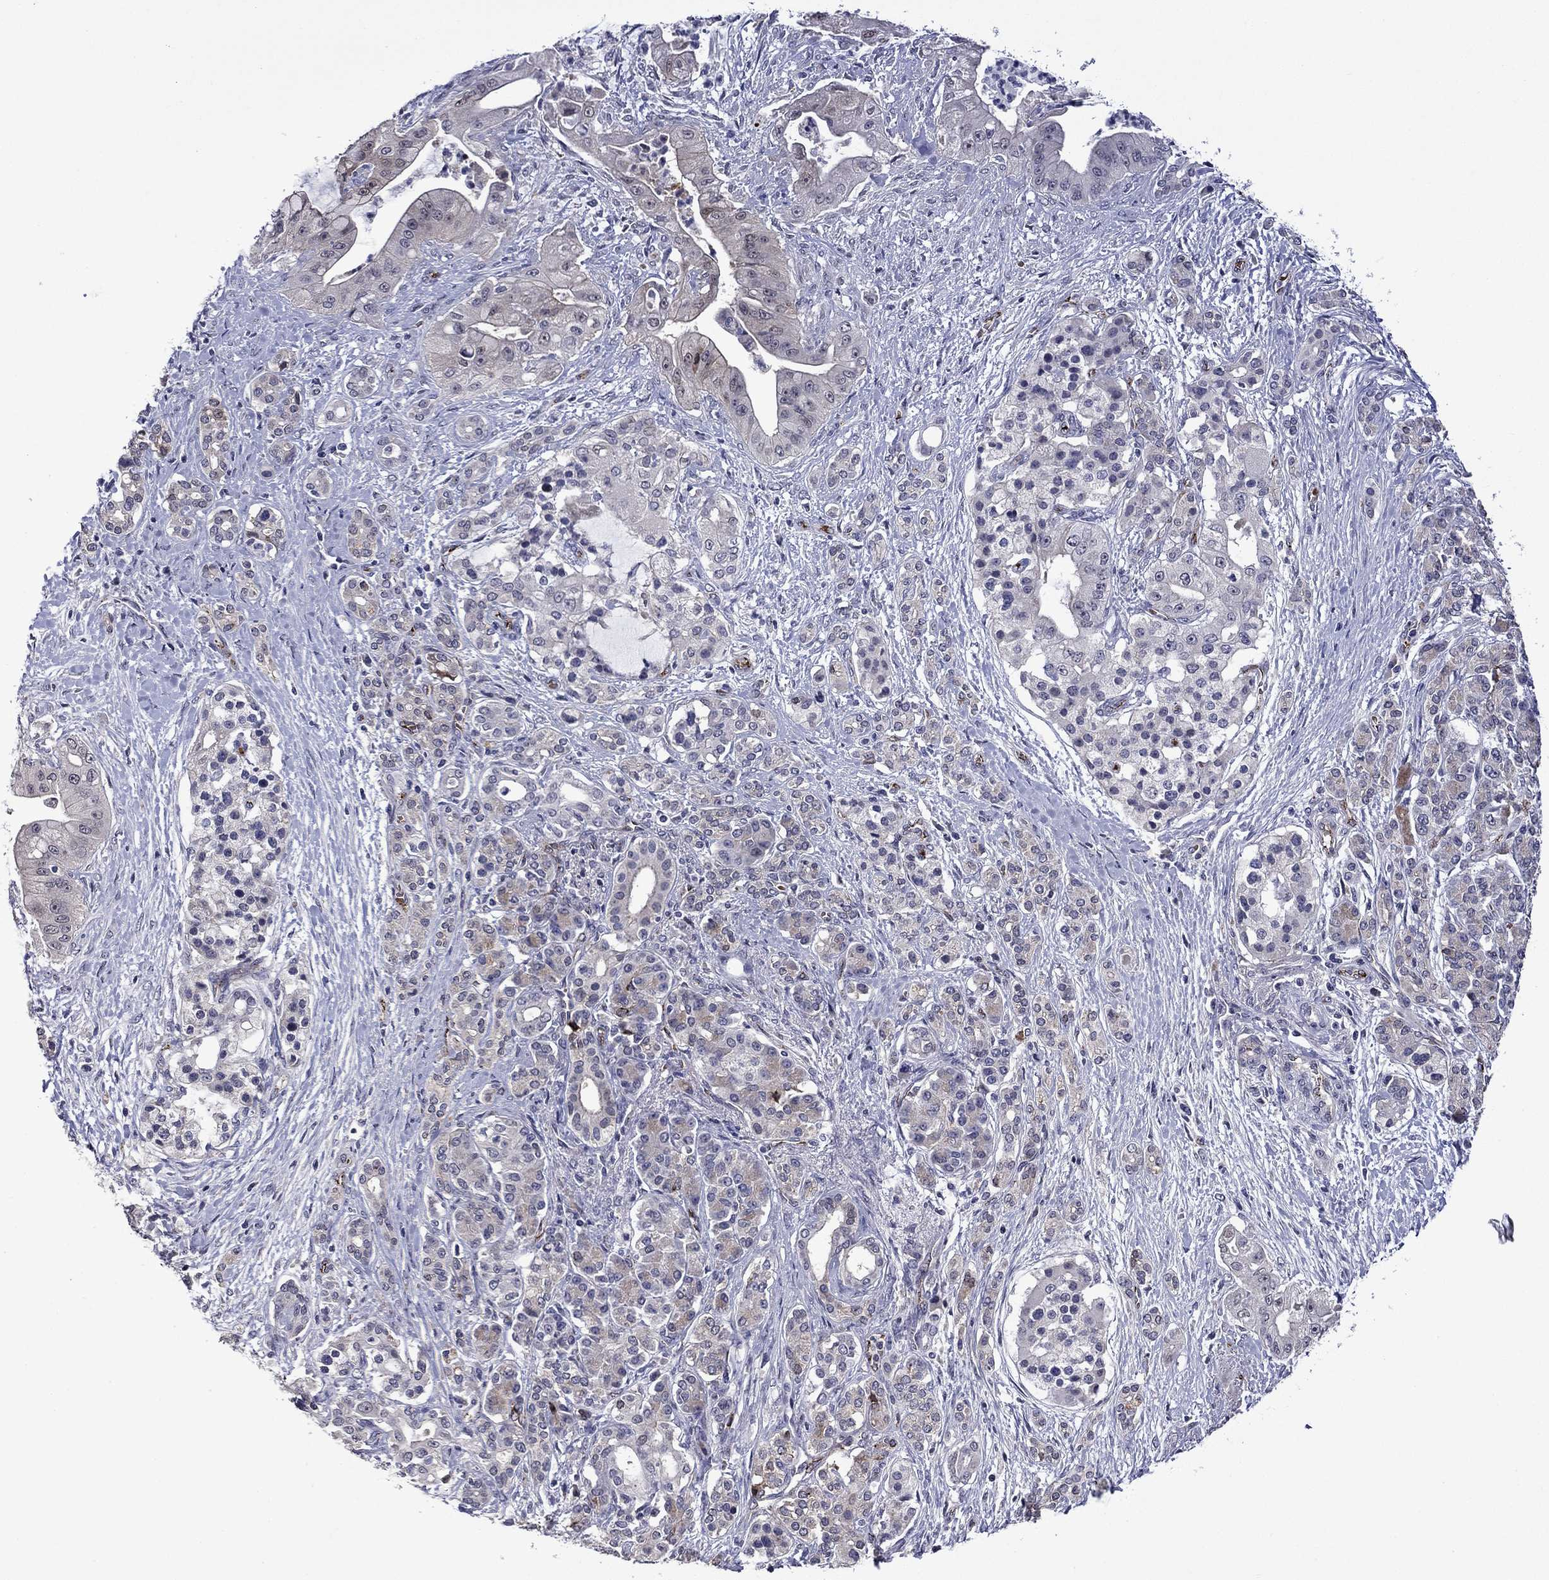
{"staining": {"intensity": "weak", "quantity": "<25%", "location": "cytoplasmic/membranous"}, "tissue": "pancreatic cancer", "cell_type": "Tumor cells", "image_type": "cancer", "snomed": [{"axis": "morphology", "description": "Normal tissue, NOS"}, {"axis": "morphology", "description": "Inflammation, NOS"}, {"axis": "morphology", "description": "Adenocarcinoma, NOS"}, {"axis": "topography", "description": "Pancreas"}], "caption": "DAB immunohistochemical staining of pancreatic cancer (adenocarcinoma) displays no significant positivity in tumor cells.", "gene": "SLITRK1", "patient": {"sex": "male", "age": 57}}